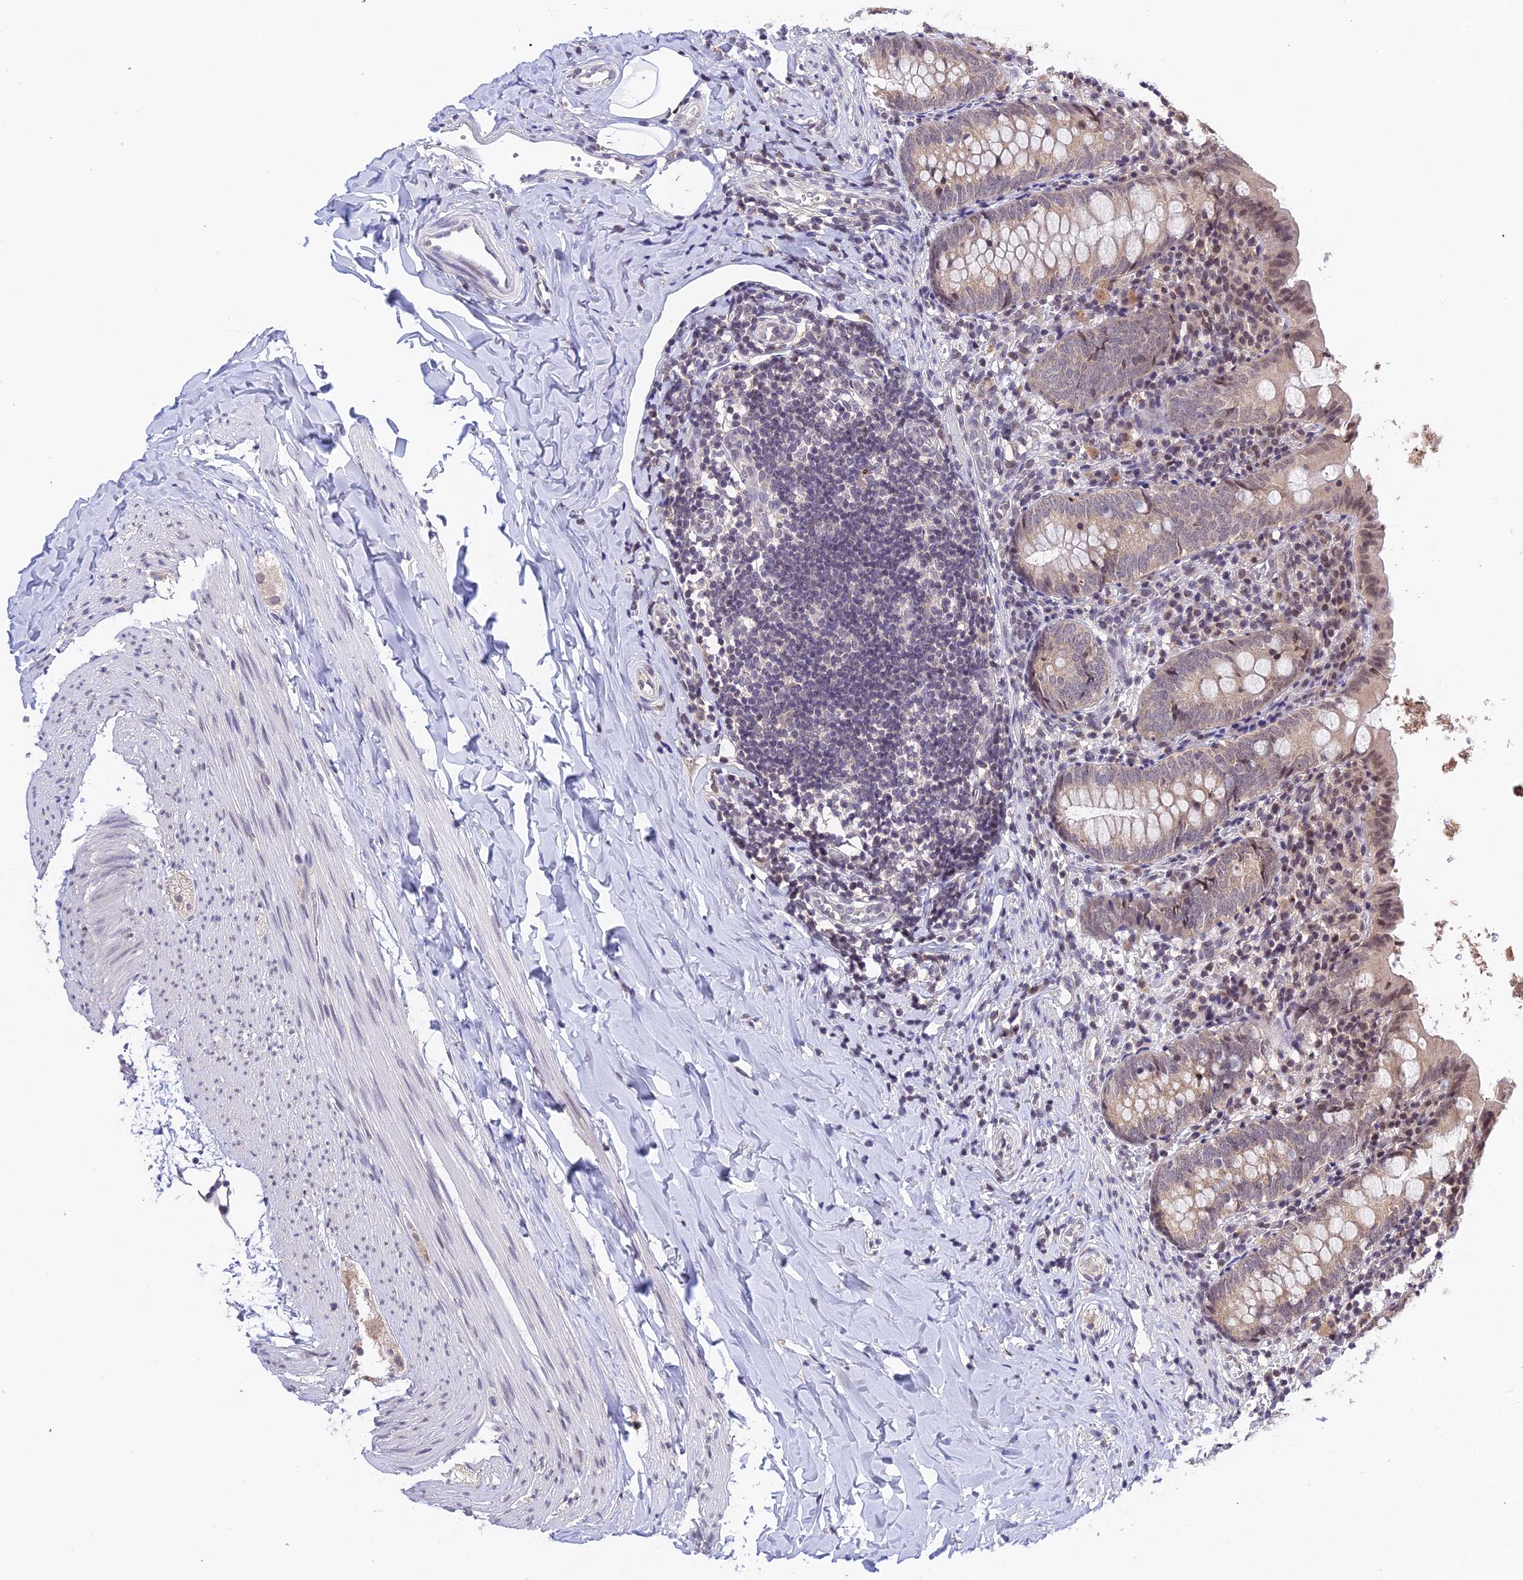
{"staining": {"intensity": "moderate", "quantity": "25%-75%", "location": "nuclear"}, "tissue": "appendix", "cell_type": "Glandular cells", "image_type": "normal", "snomed": [{"axis": "morphology", "description": "Normal tissue, NOS"}, {"axis": "topography", "description": "Appendix"}], "caption": "About 25%-75% of glandular cells in normal human appendix reveal moderate nuclear protein staining as visualized by brown immunohistochemical staining.", "gene": "TEKT1", "patient": {"sex": "female", "age": 10}}